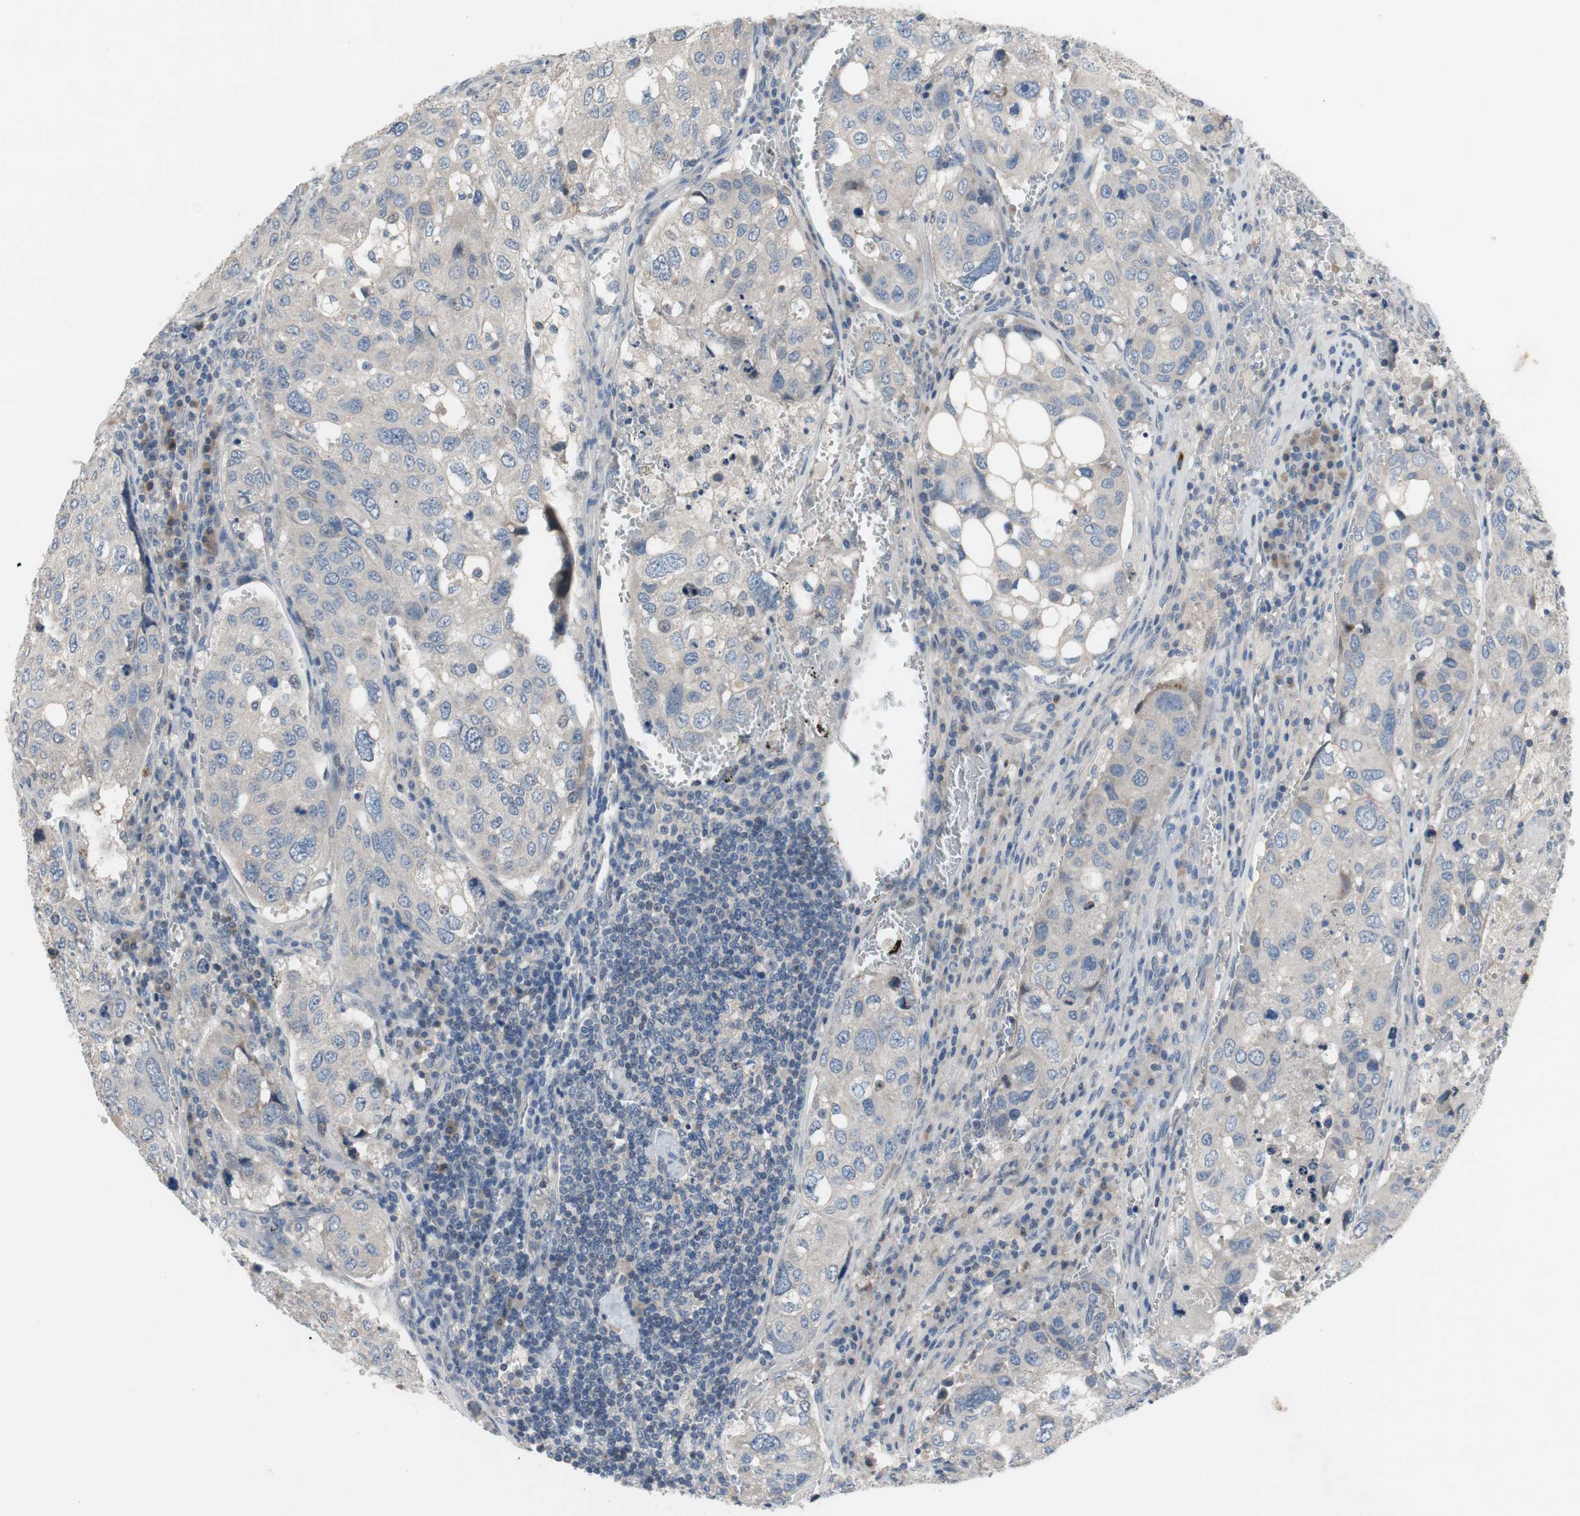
{"staining": {"intensity": "negative", "quantity": "none", "location": "none"}, "tissue": "urothelial cancer", "cell_type": "Tumor cells", "image_type": "cancer", "snomed": [{"axis": "morphology", "description": "Urothelial carcinoma, High grade"}, {"axis": "topography", "description": "Lymph node"}, {"axis": "topography", "description": "Urinary bladder"}], "caption": "A high-resolution photomicrograph shows immunohistochemistry (IHC) staining of urothelial cancer, which displays no significant expression in tumor cells.", "gene": "TACR3", "patient": {"sex": "male", "age": 51}}